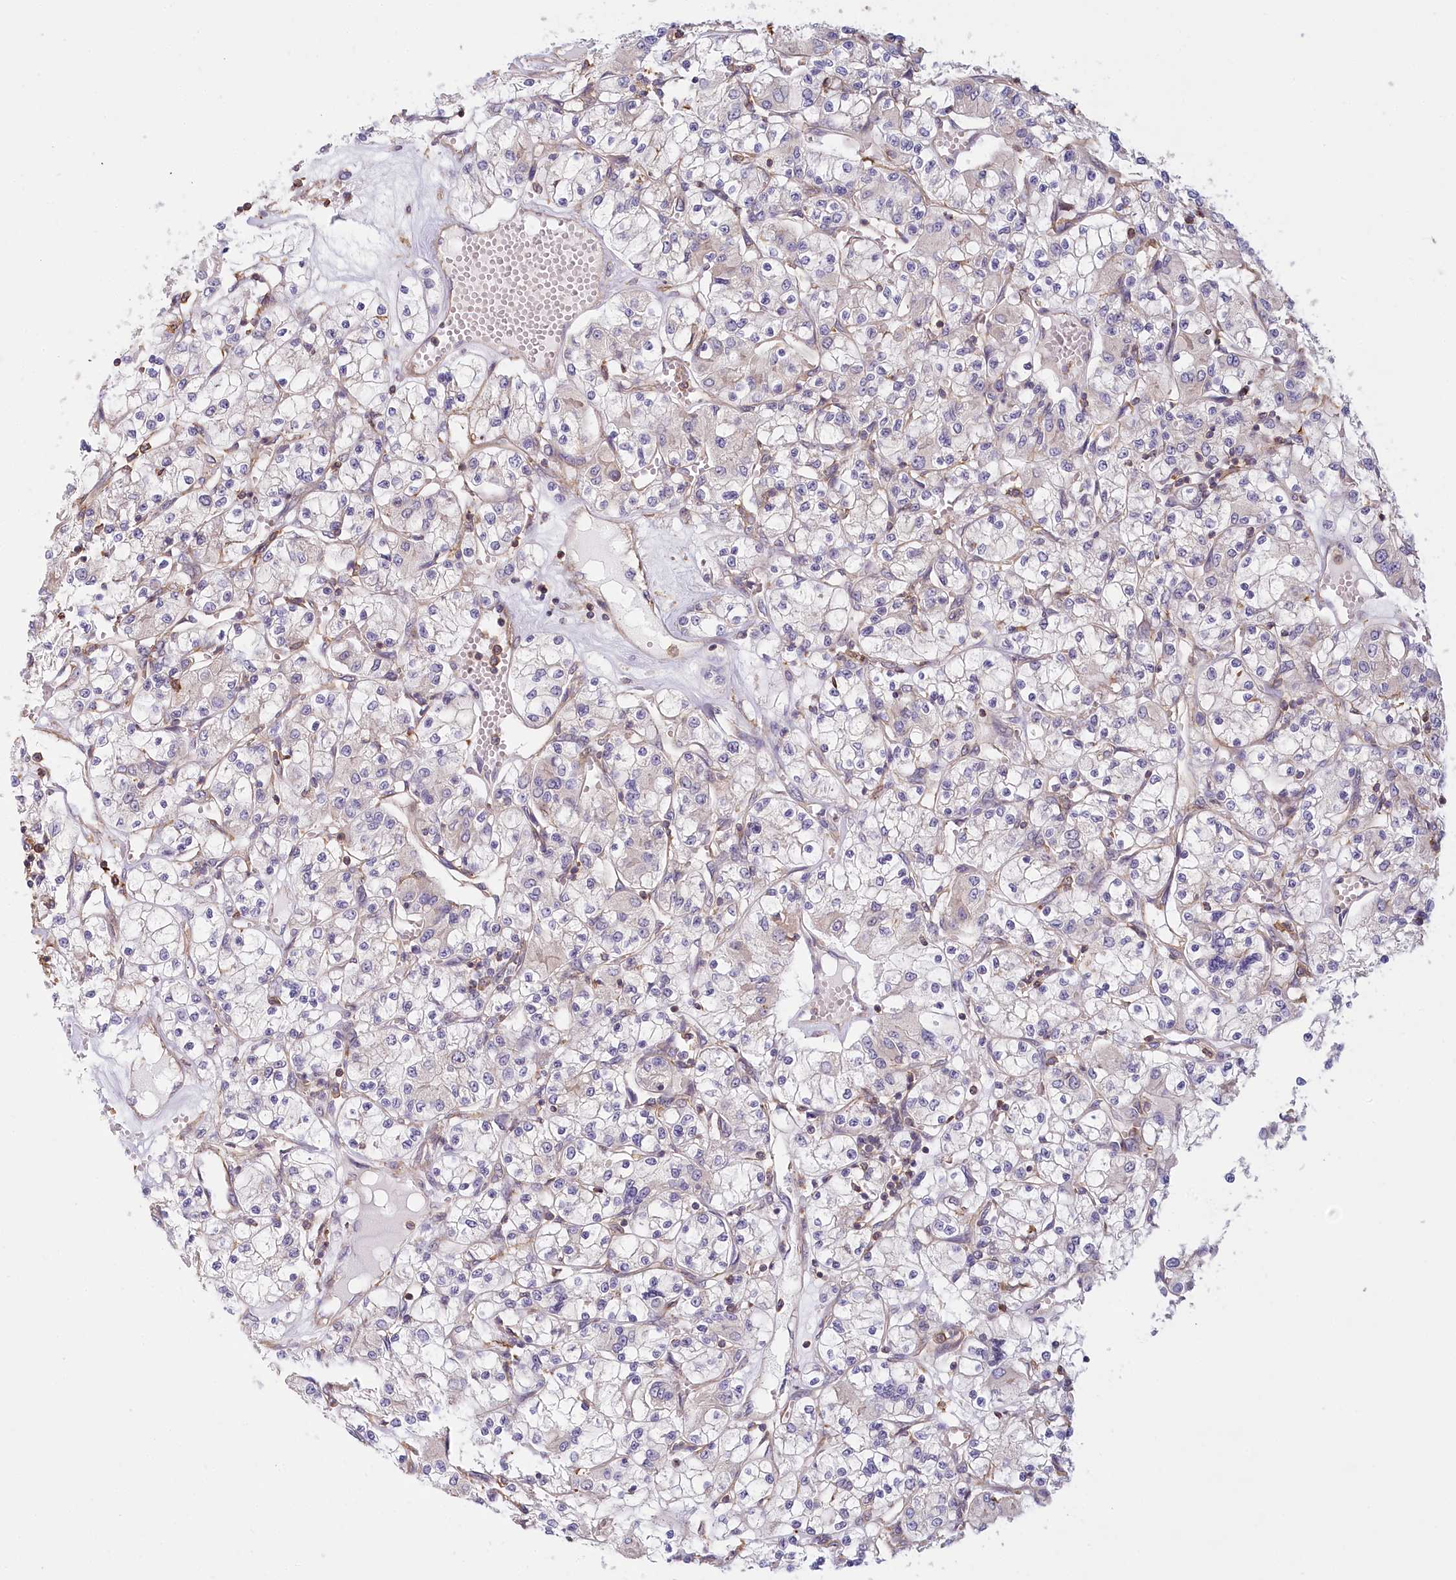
{"staining": {"intensity": "negative", "quantity": "none", "location": "none"}, "tissue": "renal cancer", "cell_type": "Tumor cells", "image_type": "cancer", "snomed": [{"axis": "morphology", "description": "Adenocarcinoma, NOS"}, {"axis": "topography", "description": "Kidney"}], "caption": "High magnification brightfield microscopy of adenocarcinoma (renal) stained with DAB (3,3'-diaminobenzidine) (brown) and counterstained with hematoxylin (blue): tumor cells show no significant staining.", "gene": "UMPS", "patient": {"sex": "female", "age": 59}}